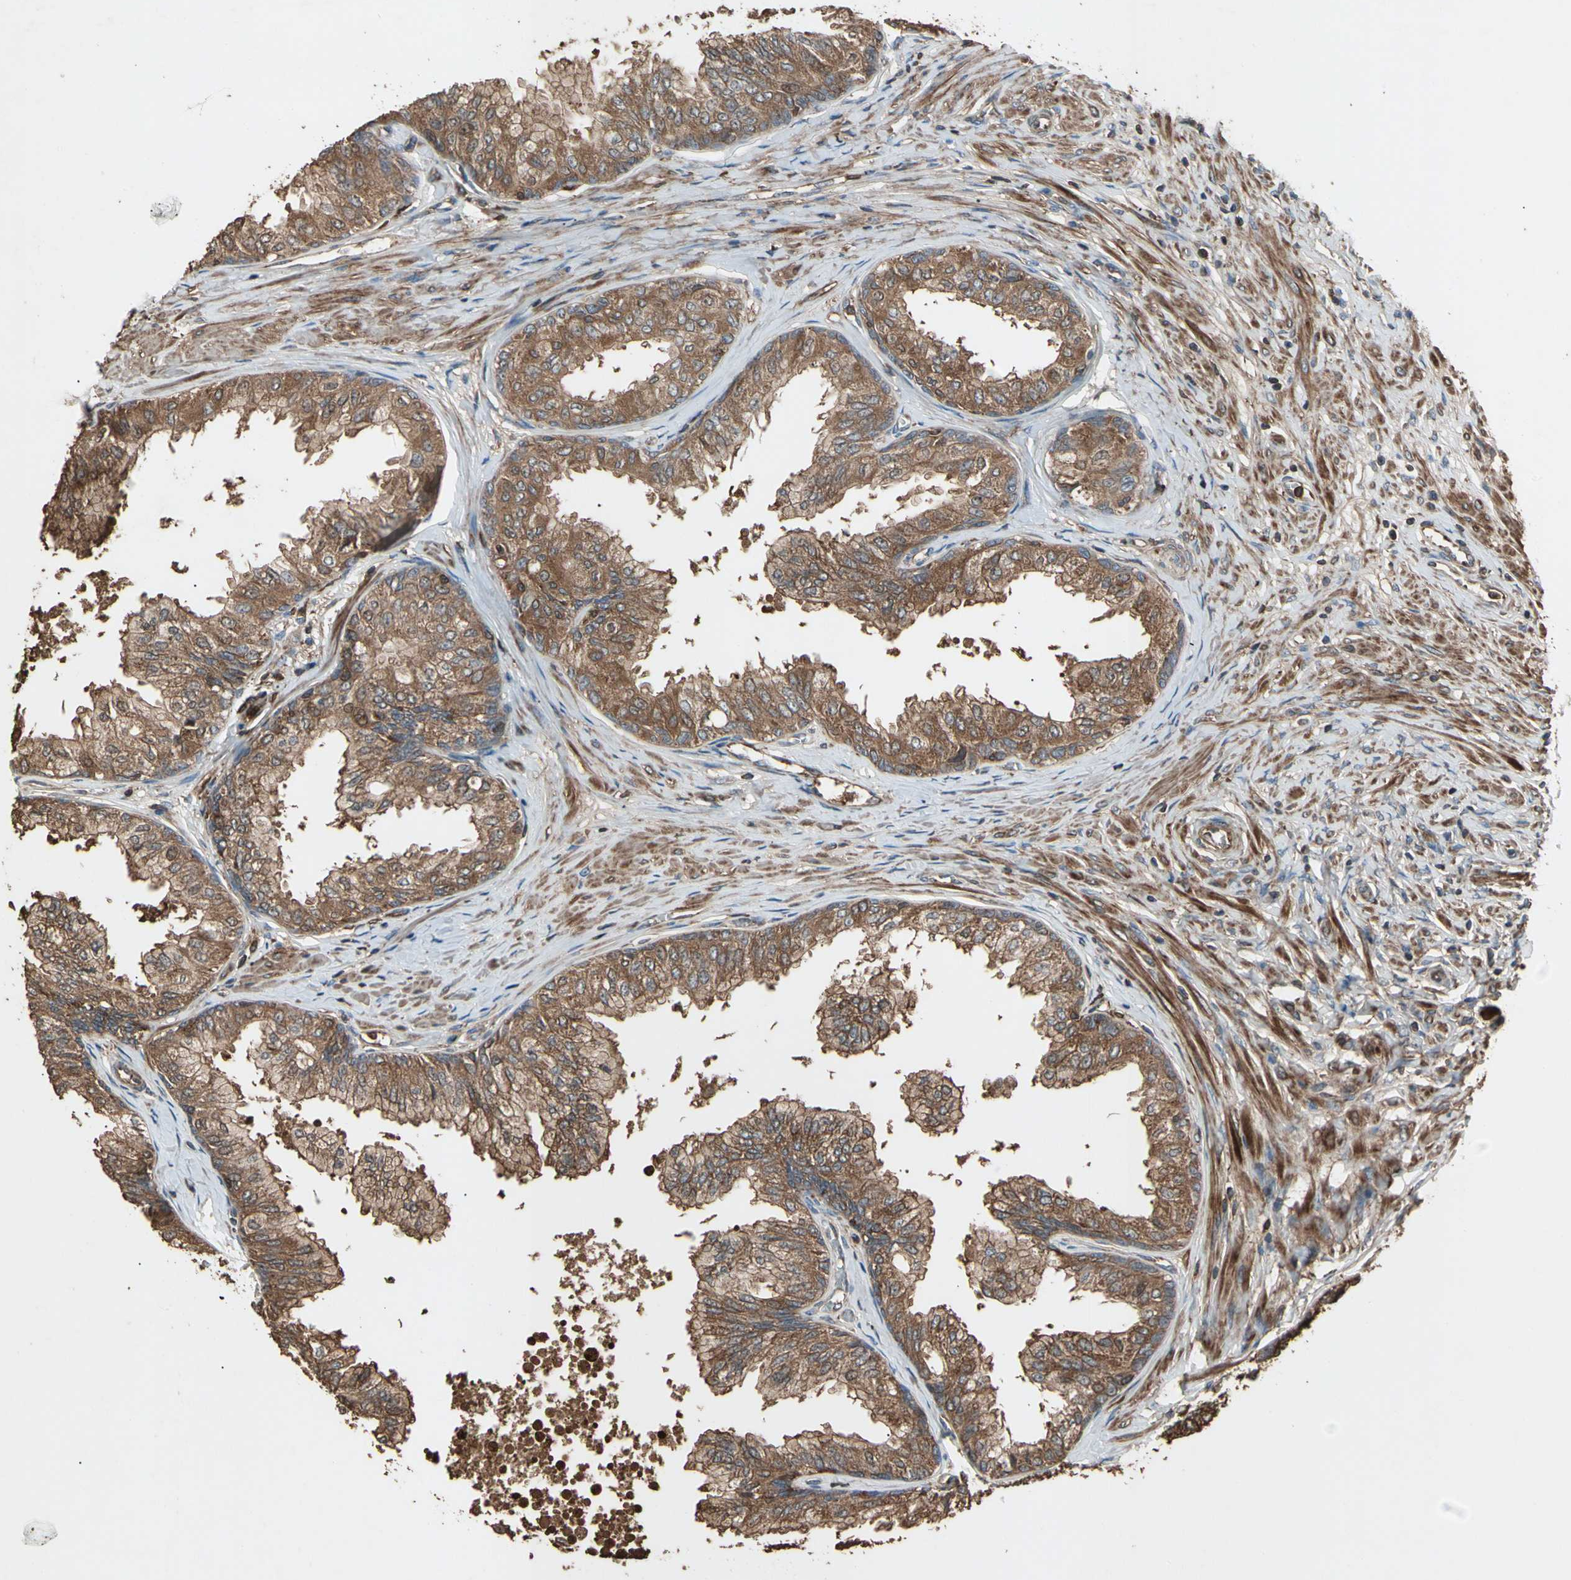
{"staining": {"intensity": "strong", "quantity": ">75%", "location": "cytoplasmic/membranous"}, "tissue": "prostate", "cell_type": "Glandular cells", "image_type": "normal", "snomed": [{"axis": "morphology", "description": "Normal tissue, NOS"}, {"axis": "topography", "description": "Prostate"}, {"axis": "topography", "description": "Seminal veicle"}], "caption": "The histopathology image exhibits a brown stain indicating the presence of a protein in the cytoplasmic/membranous of glandular cells in prostate. Nuclei are stained in blue.", "gene": "AGBL2", "patient": {"sex": "male", "age": 60}}